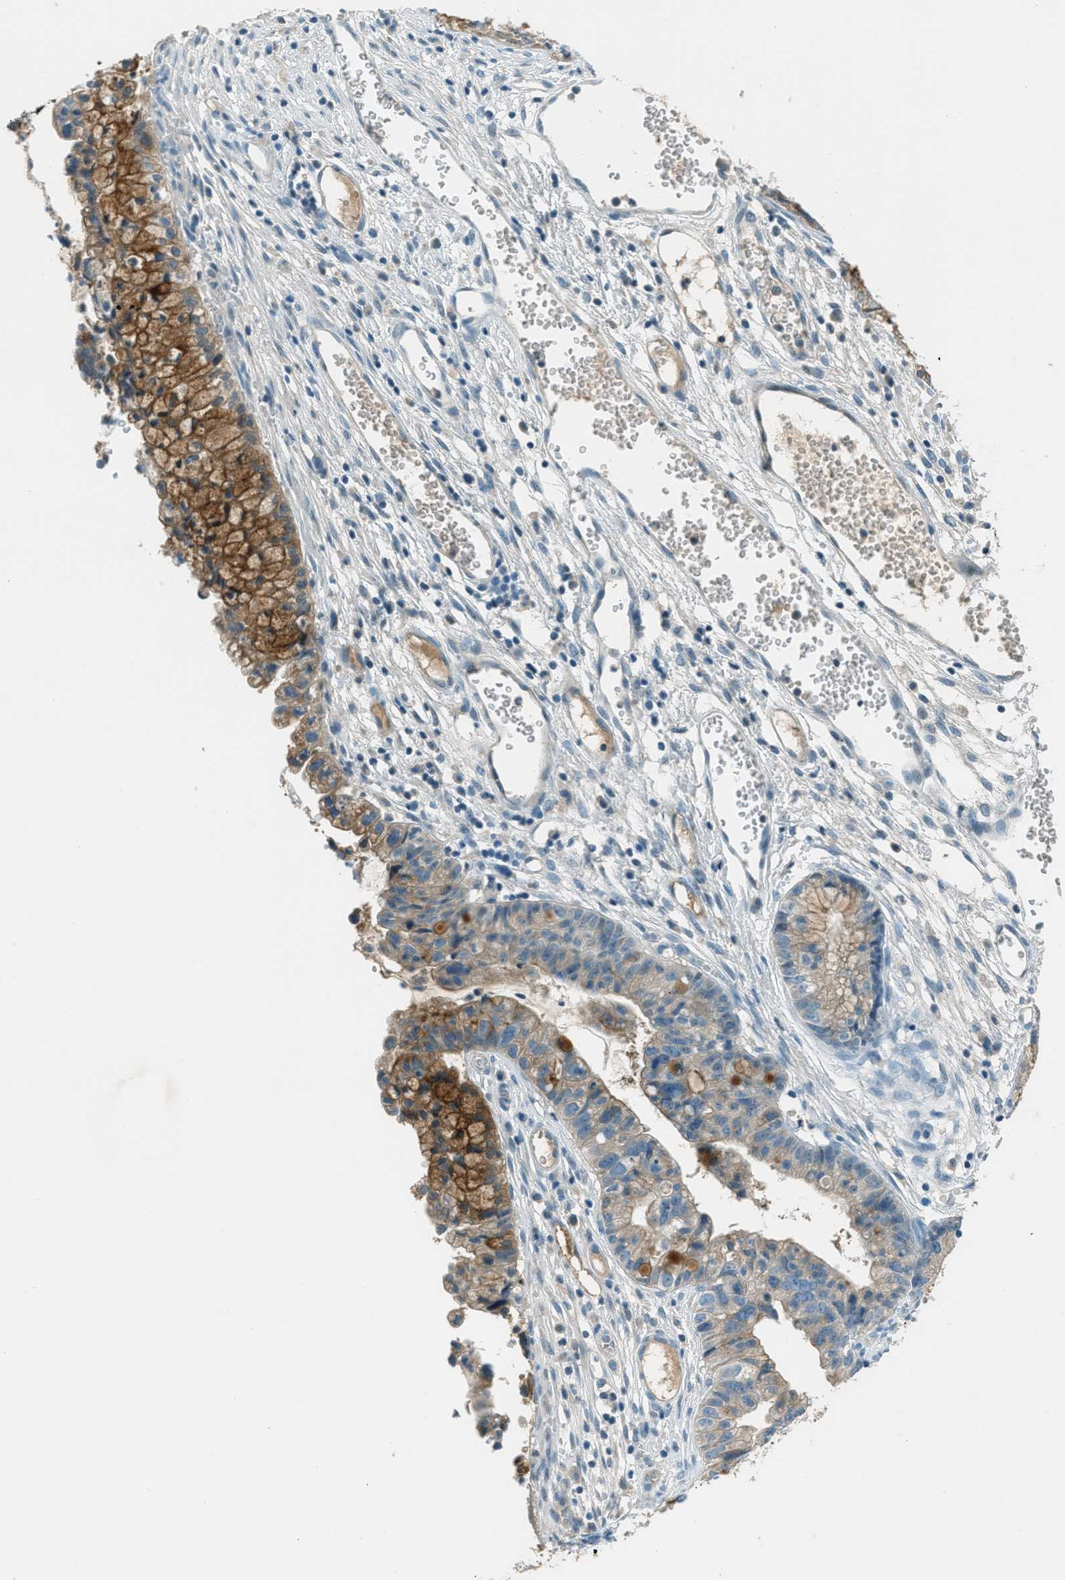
{"staining": {"intensity": "strong", "quantity": ">75%", "location": "cytoplasmic/membranous"}, "tissue": "cervical cancer", "cell_type": "Tumor cells", "image_type": "cancer", "snomed": [{"axis": "morphology", "description": "Adenocarcinoma, NOS"}, {"axis": "topography", "description": "Cervix"}], "caption": "Cervical cancer was stained to show a protein in brown. There is high levels of strong cytoplasmic/membranous expression in approximately >75% of tumor cells. (DAB = brown stain, brightfield microscopy at high magnification).", "gene": "MSLN", "patient": {"sex": "female", "age": 44}}